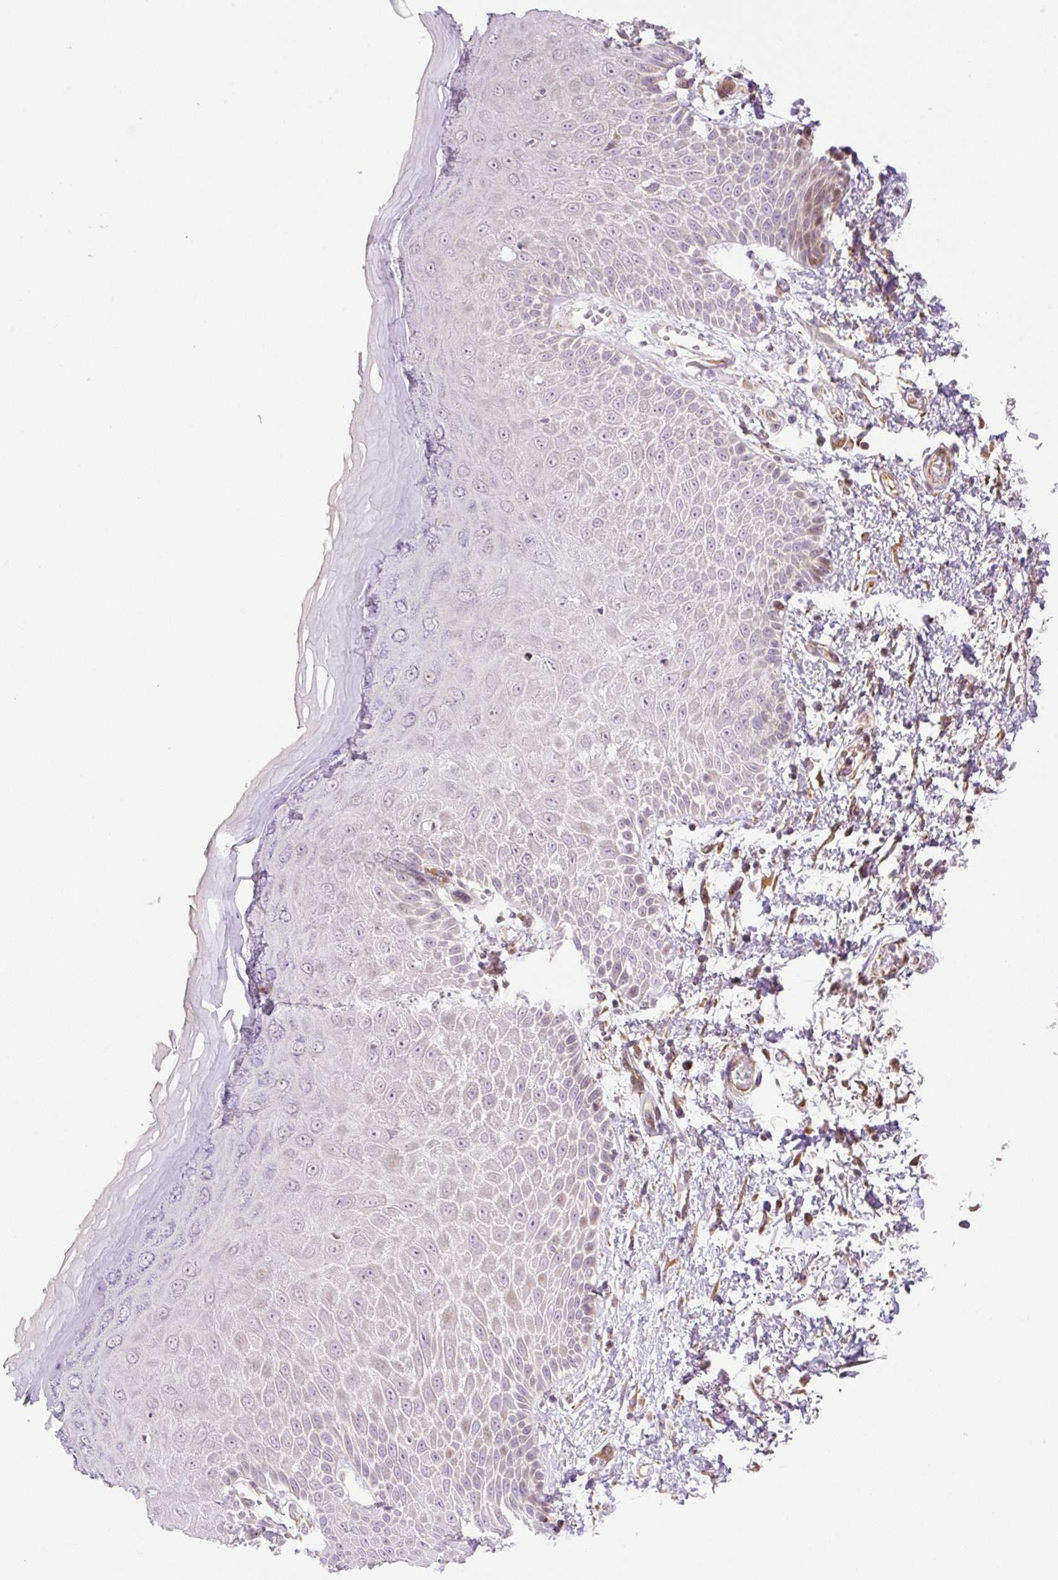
{"staining": {"intensity": "moderate", "quantity": "25%-75%", "location": "cytoplasmic/membranous,nuclear"}, "tissue": "skin", "cell_type": "Epidermal cells", "image_type": "normal", "snomed": [{"axis": "morphology", "description": "Normal tissue, NOS"}, {"axis": "topography", "description": "Anal"}, {"axis": "topography", "description": "Peripheral nerve tissue"}], "caption": "There is medium levels of moderate cytoplasmic/membranous,nuclear expression in epidermal cells of normal skin, as demonstrated by immunohistochemical staining (brown color).", "gene": "ZNF394", "patient": {"sex": "male", "age": 78}}